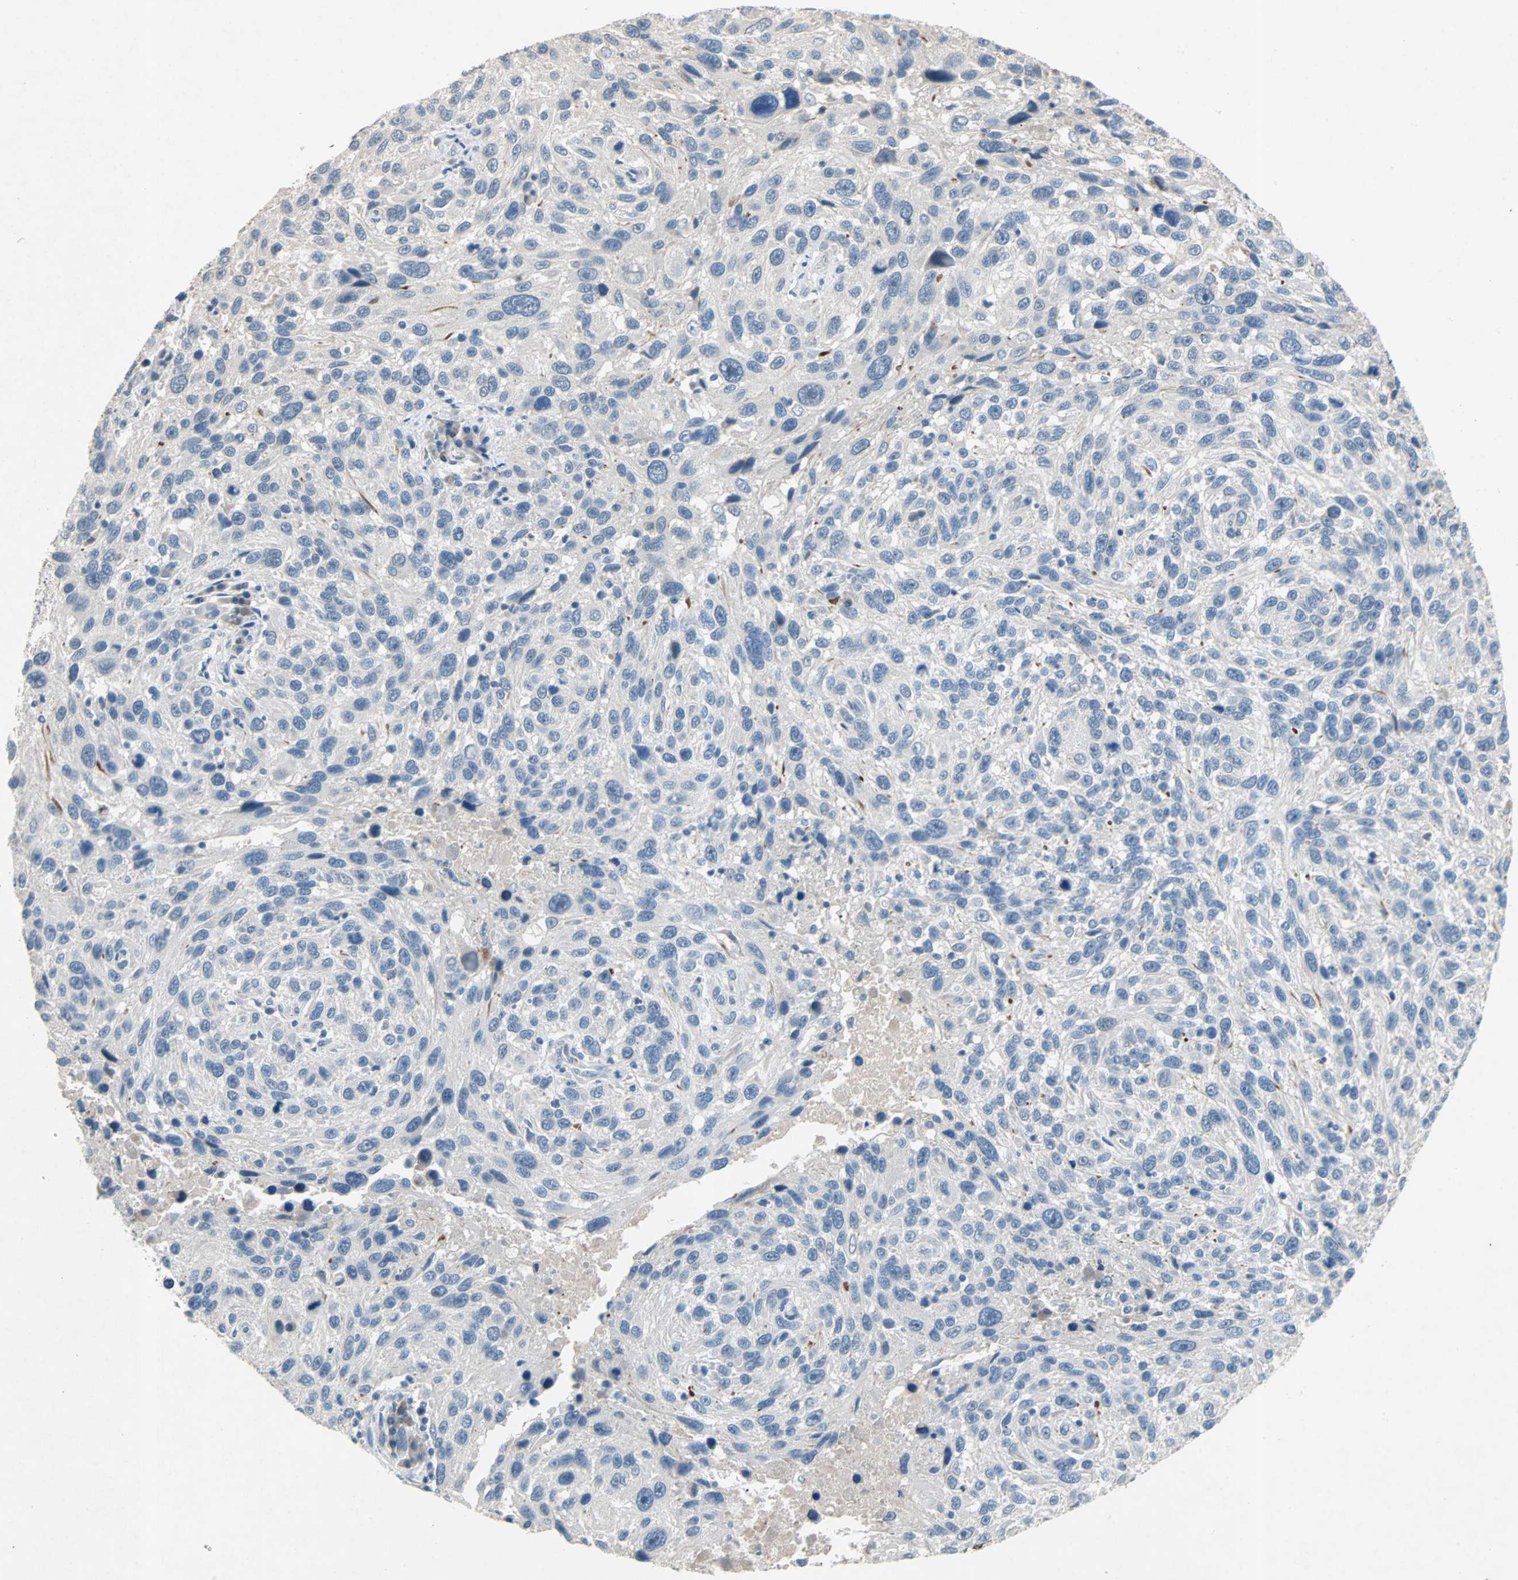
{"staining": {"intensity": "negative", "quantity": "none", "location": "none"}, "tissue": "melanoma", "cell_type": "Tumor cells", "image_type": "cancer", "snomed": [{"axis": "morphology", "description": "Malignant melanoma, NOS"}, {"axis": "topography", "description": "Skin"}], "caption": "There is no significant positivity in tumor cells of melanoma.", "gene": "PCDHB2", "patient": {"sex": "male", "age": 53}}